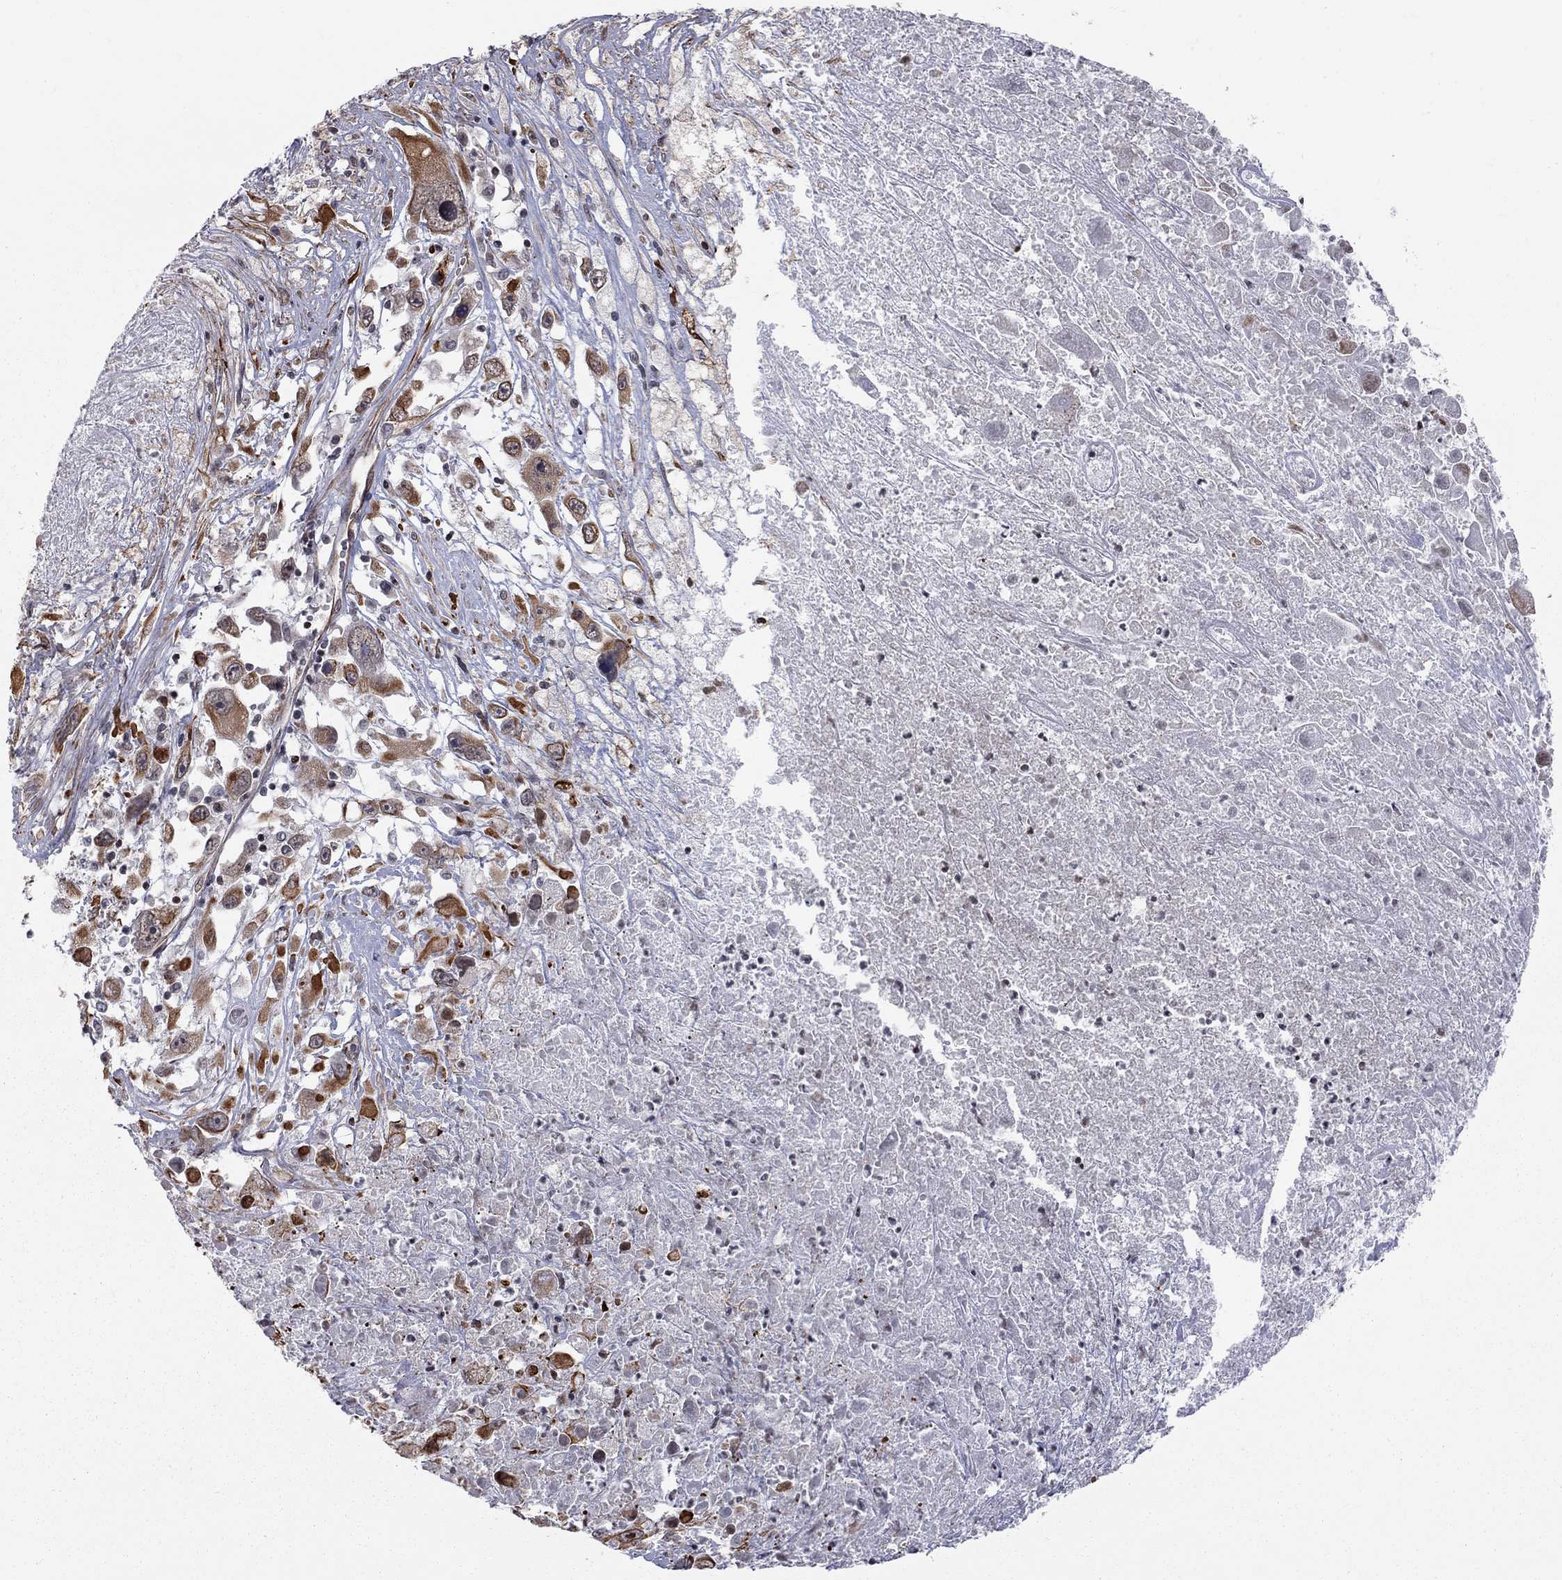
{"staining": {"intensity": "strong", "quantity": "25%-75%", "location": "cytoplasmic/membranous"}, "tissue": "melanoma", "cell_type": "Tumor cells", "image_type": "cancer", "snomed": [{"axis": "morphology", "description": "Malignant melanoma, Metastatic site"}, {"axis": "topography", "description": "Lymph node"}], "caption": "Immunohistochemistry (IHC) staining of malignant melanoma (metastatic site), which reveals high levels of strong cytoplasmic/membranous staining in about 25%-75% of tumor cells indicating strong cytoplasmic/membranous protein positivity. The staining was performed using DAB (3,3'-diaminobenzidine) (brown) for protein detection and nuclei were counterstained in hematoxylin (blue).", "gene": "MTNR1B", "patient": {"sex": "male", "age": 50}}